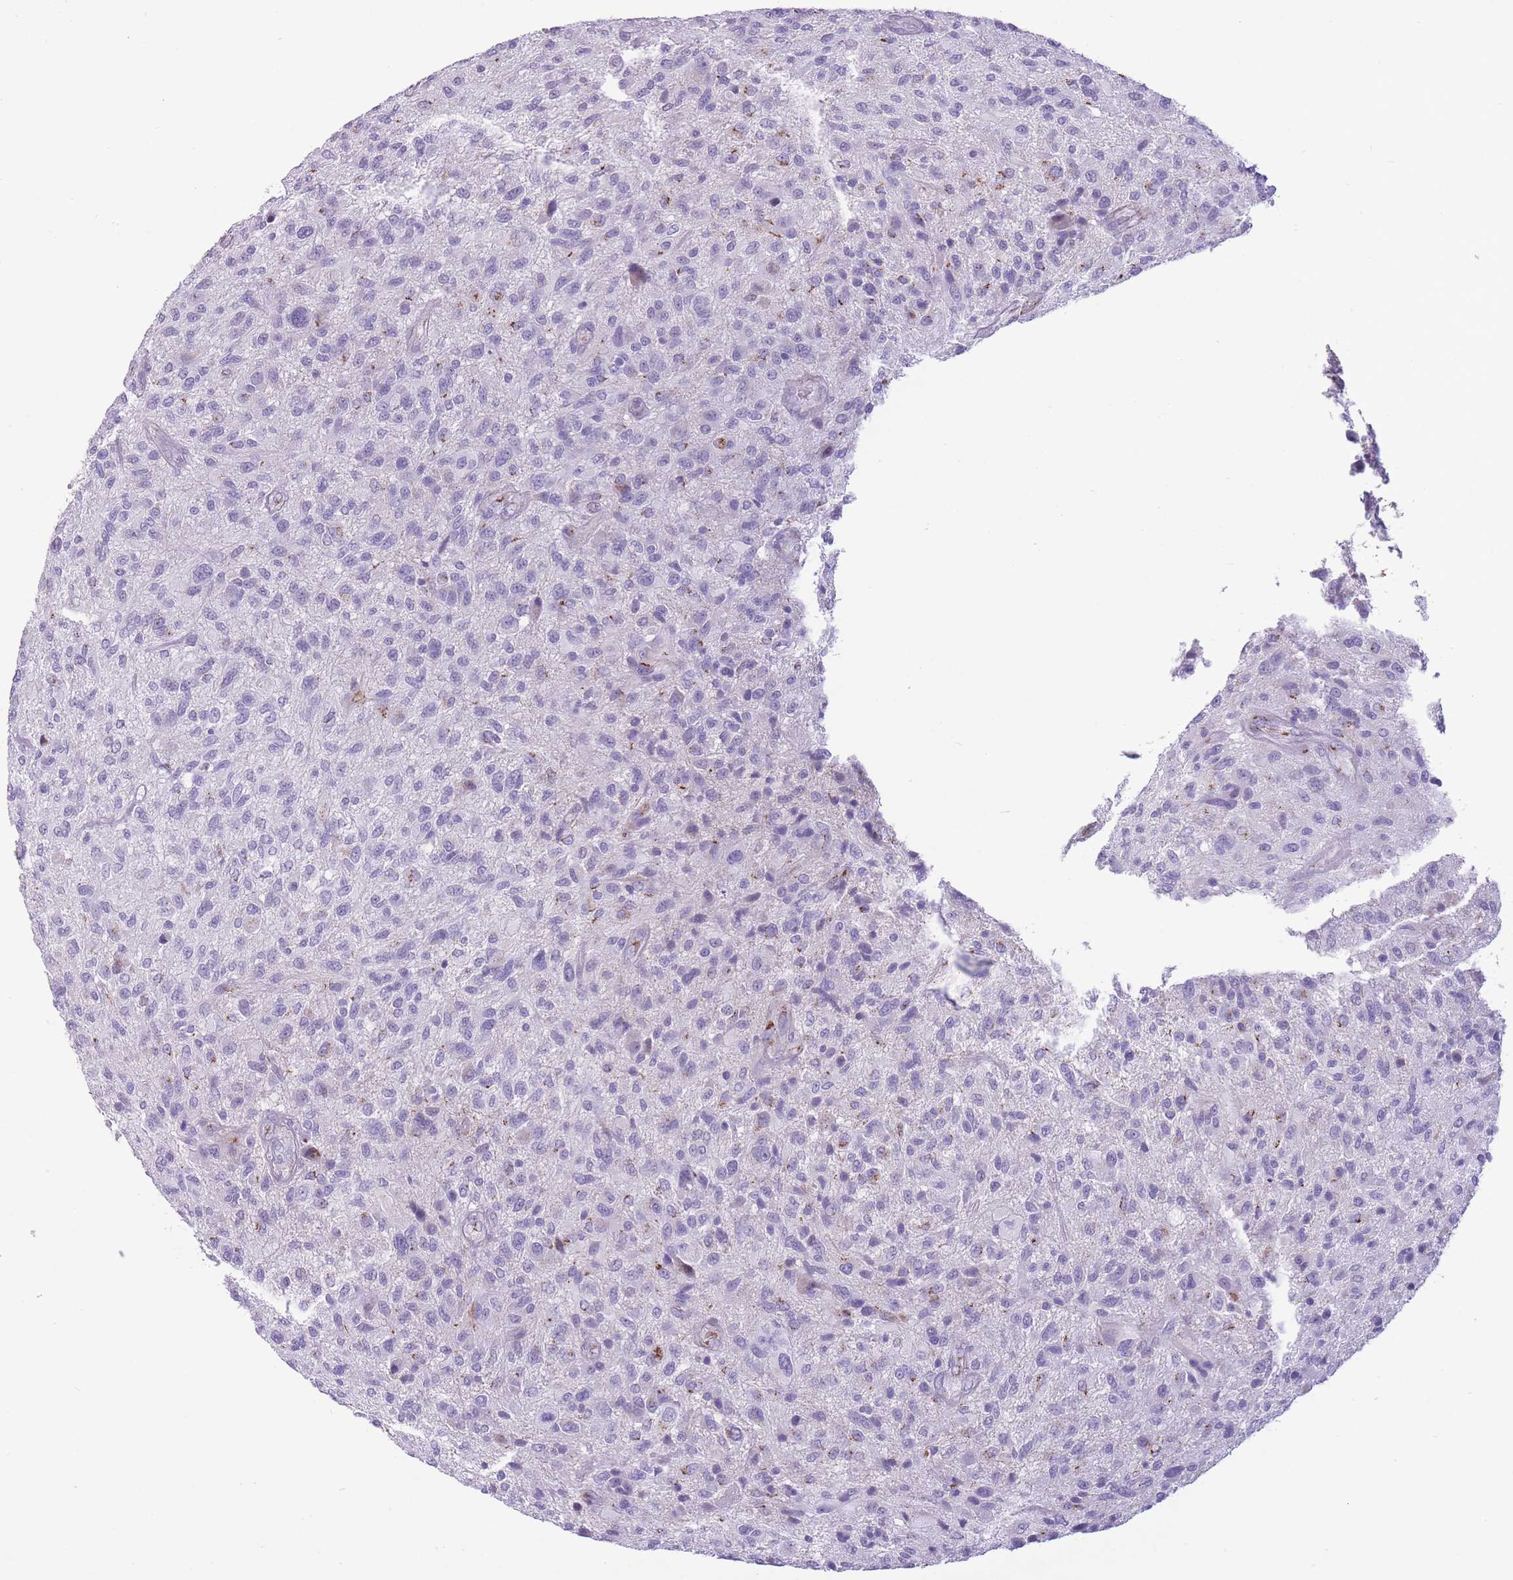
{"staining": {"intensity": "negative", "quantity": "none", "location": "none"}, "tissue": "glioma", "cell_type": "Tumor cells", "image_type": "cancer", "snomed": [{"axis": "morphology", "description": "Glioma, malignant, High grade"}, {"axis": "topography", "description": "Brain"}], "caption": "This is a histopathology image of immunohistochemistry (IHC) staining of glioma, which shows no staining in tumor cells. The staining is performed using DAB (3,3'-diaminobenzidine) brown chromogen with nuclei counter-stained in using hematoxylin.", "gene": "B4GALT2", "patient": {"sex": "male", "age": 47}}